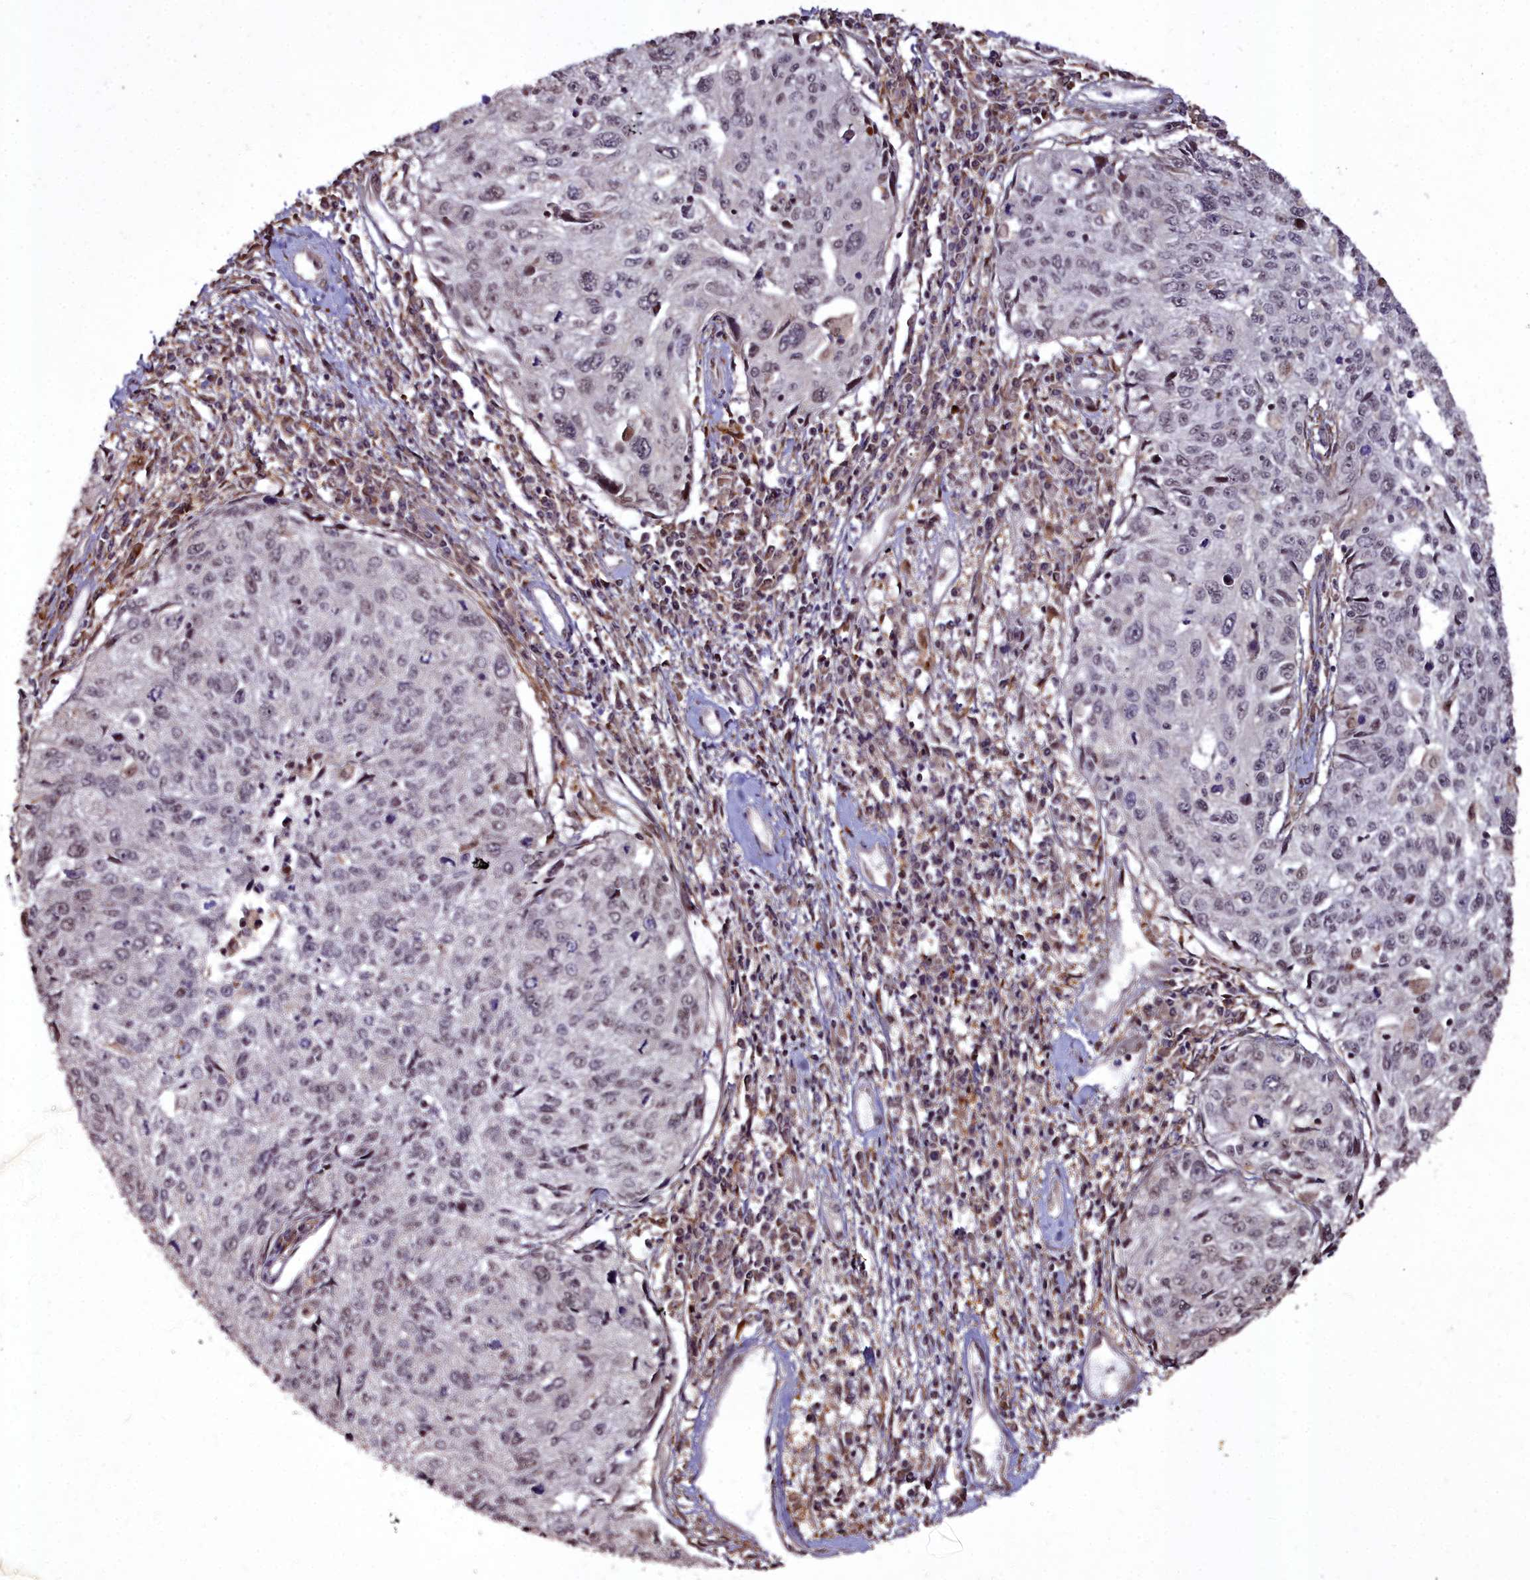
{"staining": {"intensity": "weak", "quantity": "<25%", "location": "nuclear"}, "tissue": "cervical cancer", "cell_type": "Tumor cells", "image_type": "cancer", "snomed": [{"axis": "morphology", "description": "Squamous cell carcinoma, NOS"}, {"axis": "topography", "description": "Cervix"}], "caption": "This is an IHC image of human cervical cancer (squamous cell carcinoma). There is no staining in tumor cells.", "gene": "CXXC1", "patient": {"sex": "female", "age": 57}}